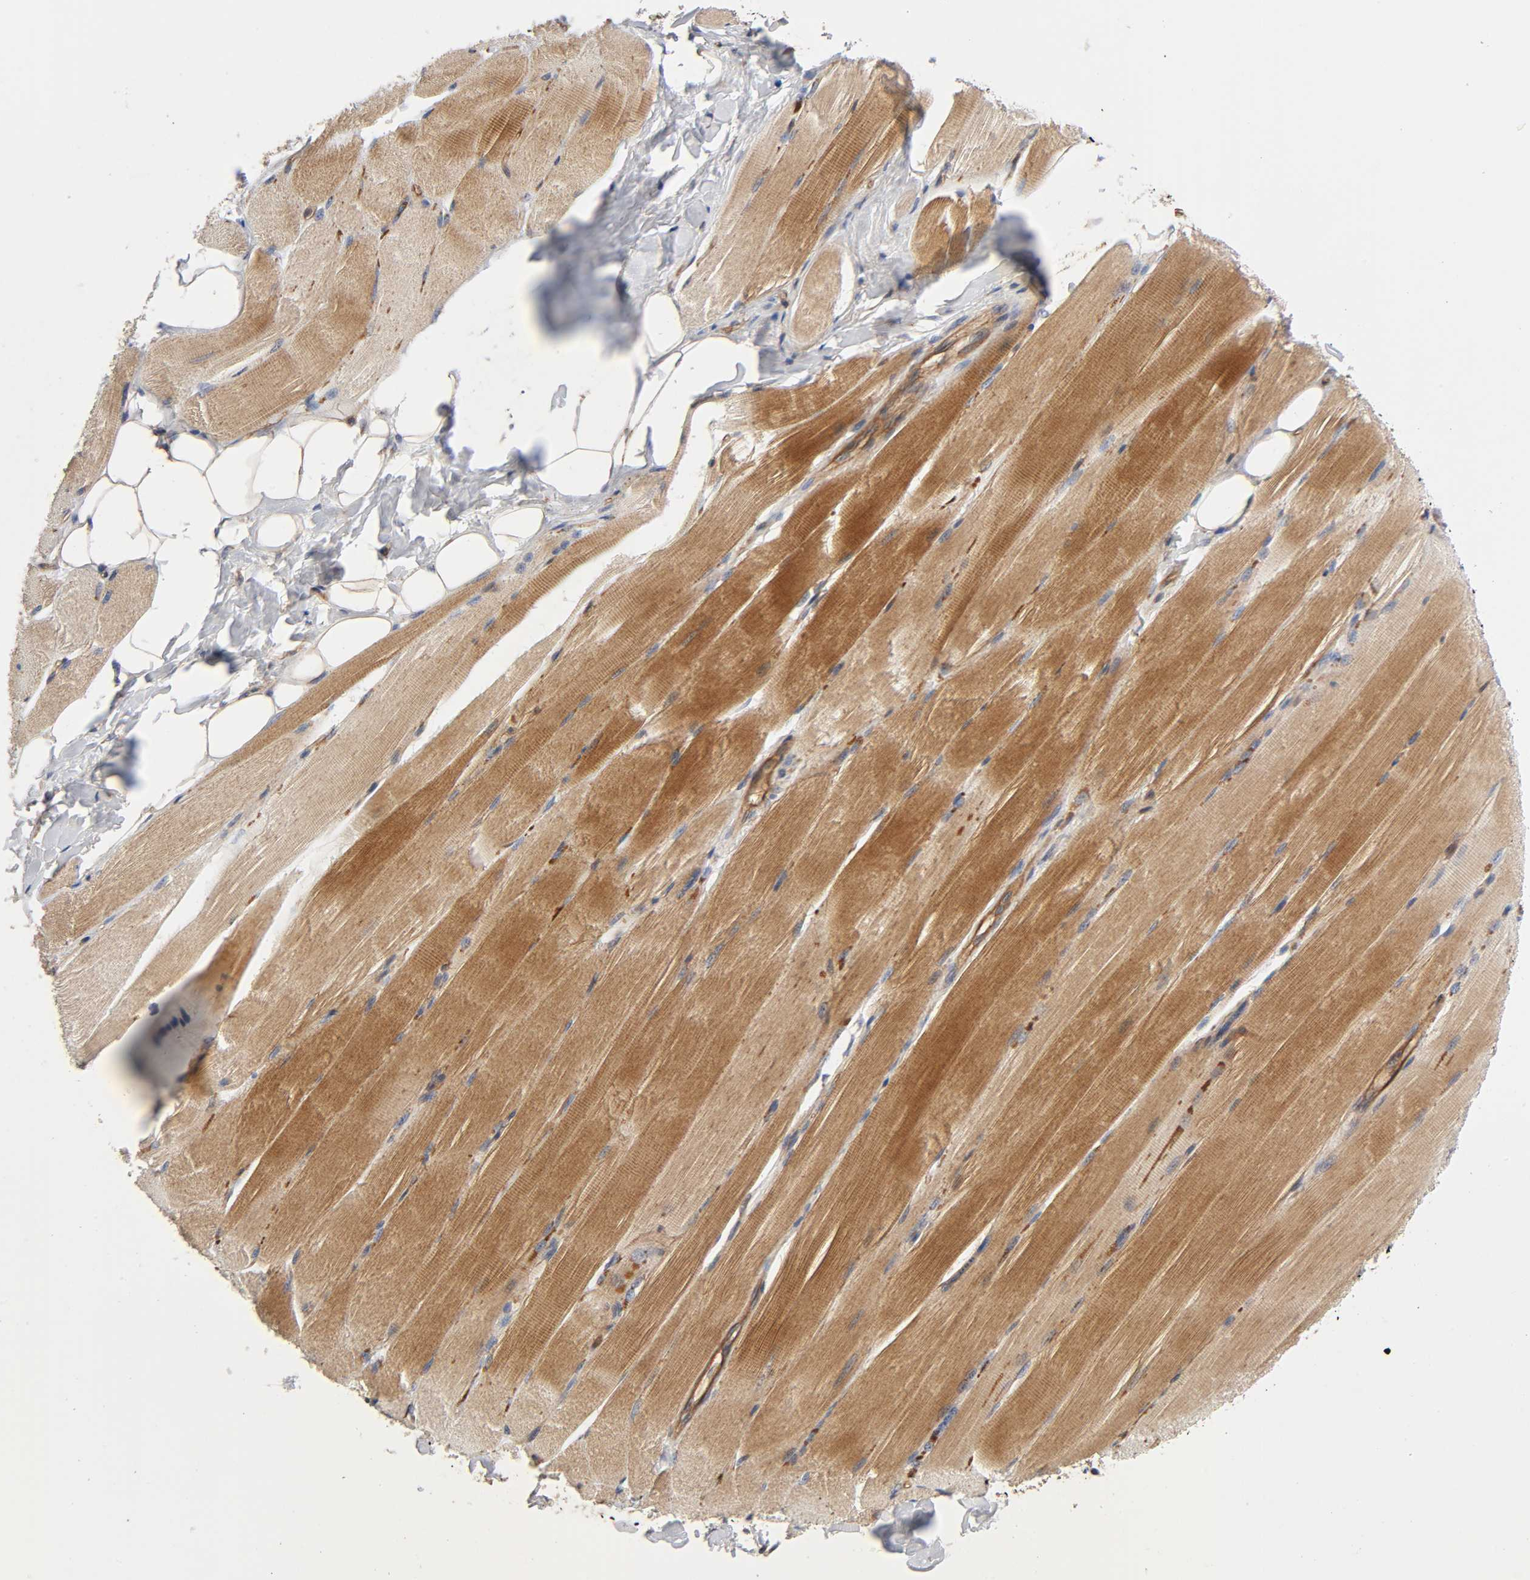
{"staining": {"intensity": "moderate", "quantity": "25%-75%", "location": "cytoplasmic/membranous"}, "tissue": "skeletal muscle", "cell_type": "Myocytes", "image_type": "normal", "snomed": [{"axis": "morphology", "description": "Normal tissue, NOS"}, {"axis": "topography", "description": "Skeletal muscle"}, {"axis": "topography", "description": "Peripheral nerve tissue"}], "caption": "Immunohistochemical staining of unremarkable skeletal muscle exhibits moderate cytoplasmic/membranous protein staining in about 25%-75% of myocytes.", "gene": "LAMTOR2", "patient": {"sex": "female", "age": 84}}